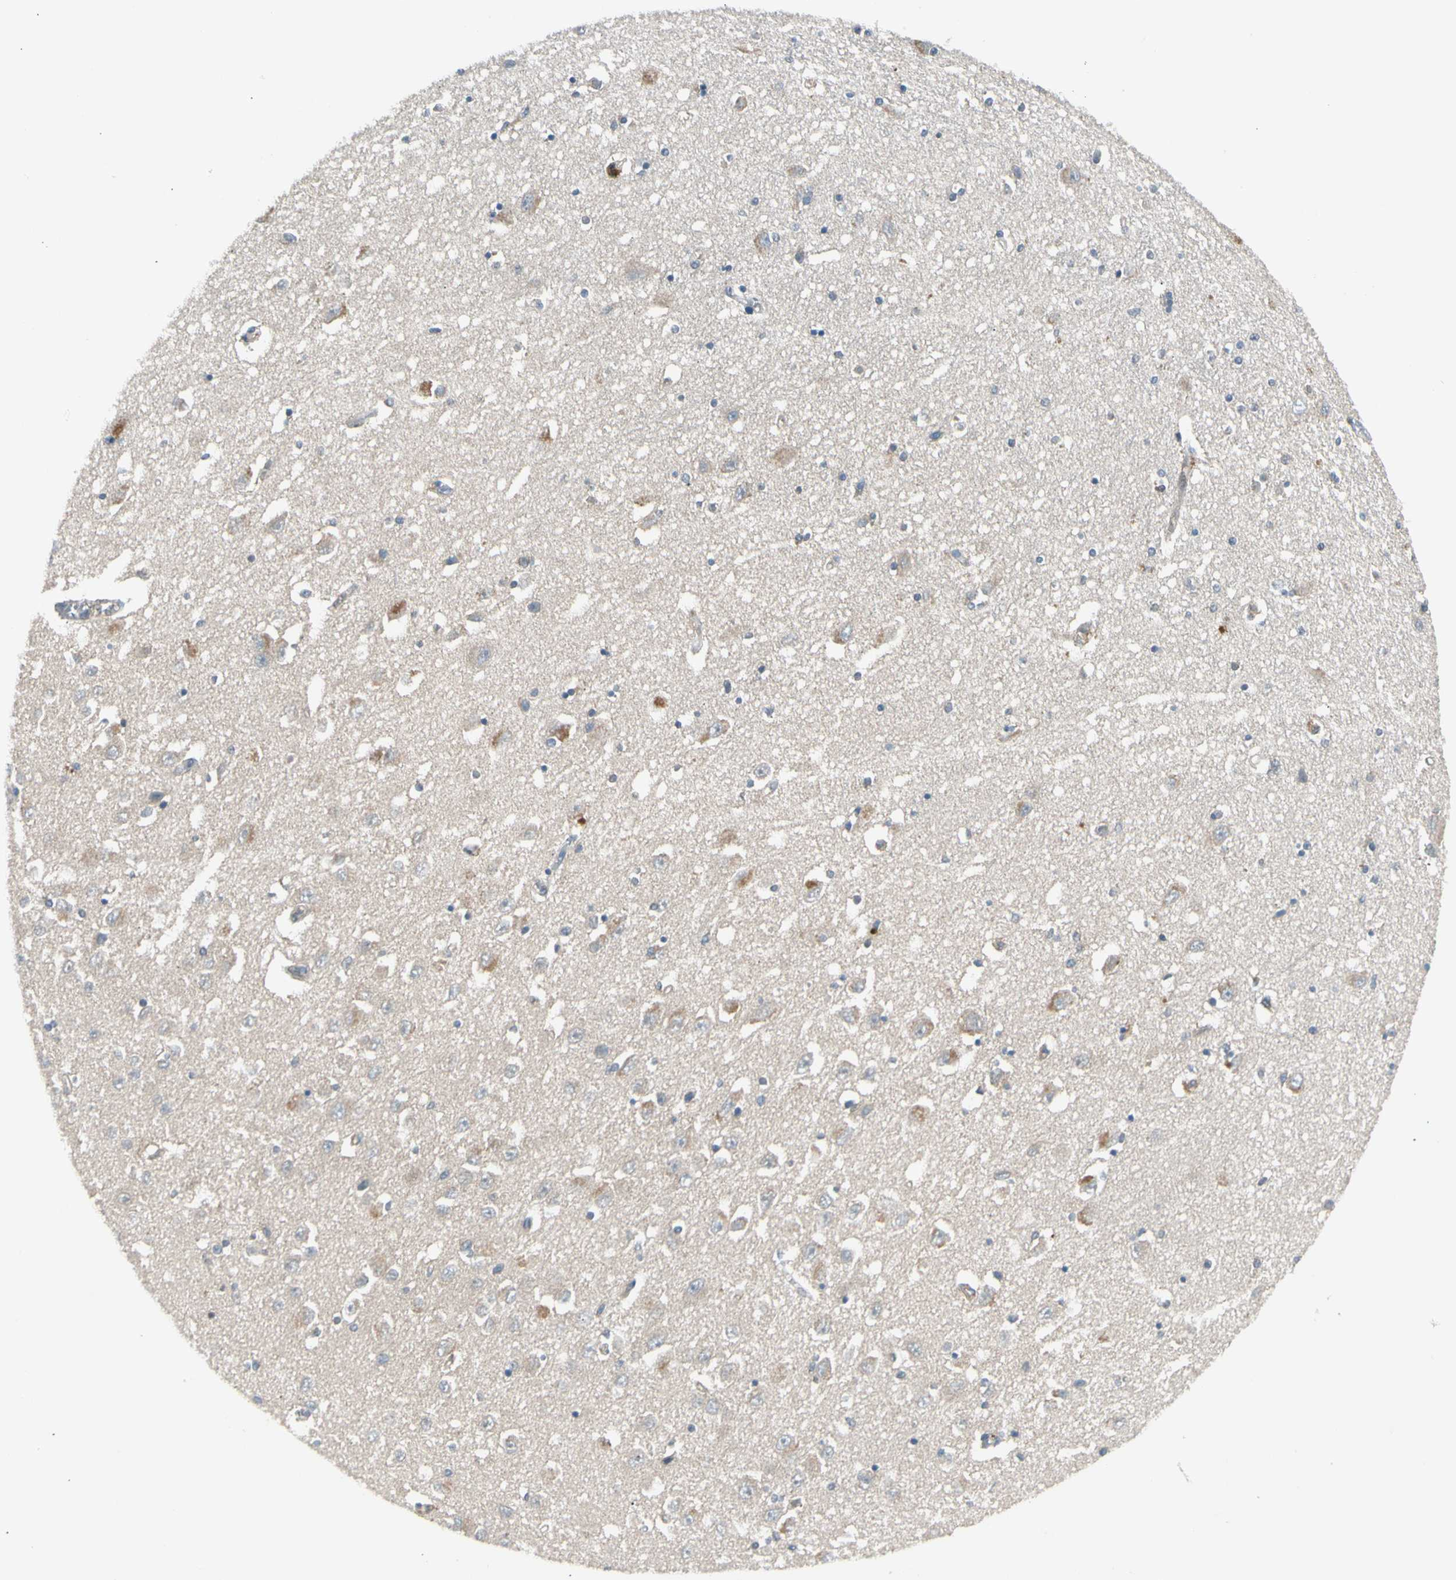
{"staining": {"intensity": "moderate", "quantity": "<25%", "location": "cytoplasmic/membranous"}, "tissue": "hippocampus", "cell_type": "Glial cells", "image_type": "normal", "snomed": [{"axis": "morphology", "description": "Normal tissue, NOS"}, {"axis": "topography", "description": "Hippocampus"}], "caption": "Glial cells display low levels of moderate cytoplasmic/membranous positivity in approximately <25% of cells in benign hippocampus. Using DAB (brown) and hematoxylin (blue) stains, captured at high magnification using brightfield microscopy.", "gene": "PANK2", "patient": {"sex": "female", "age": 54}}